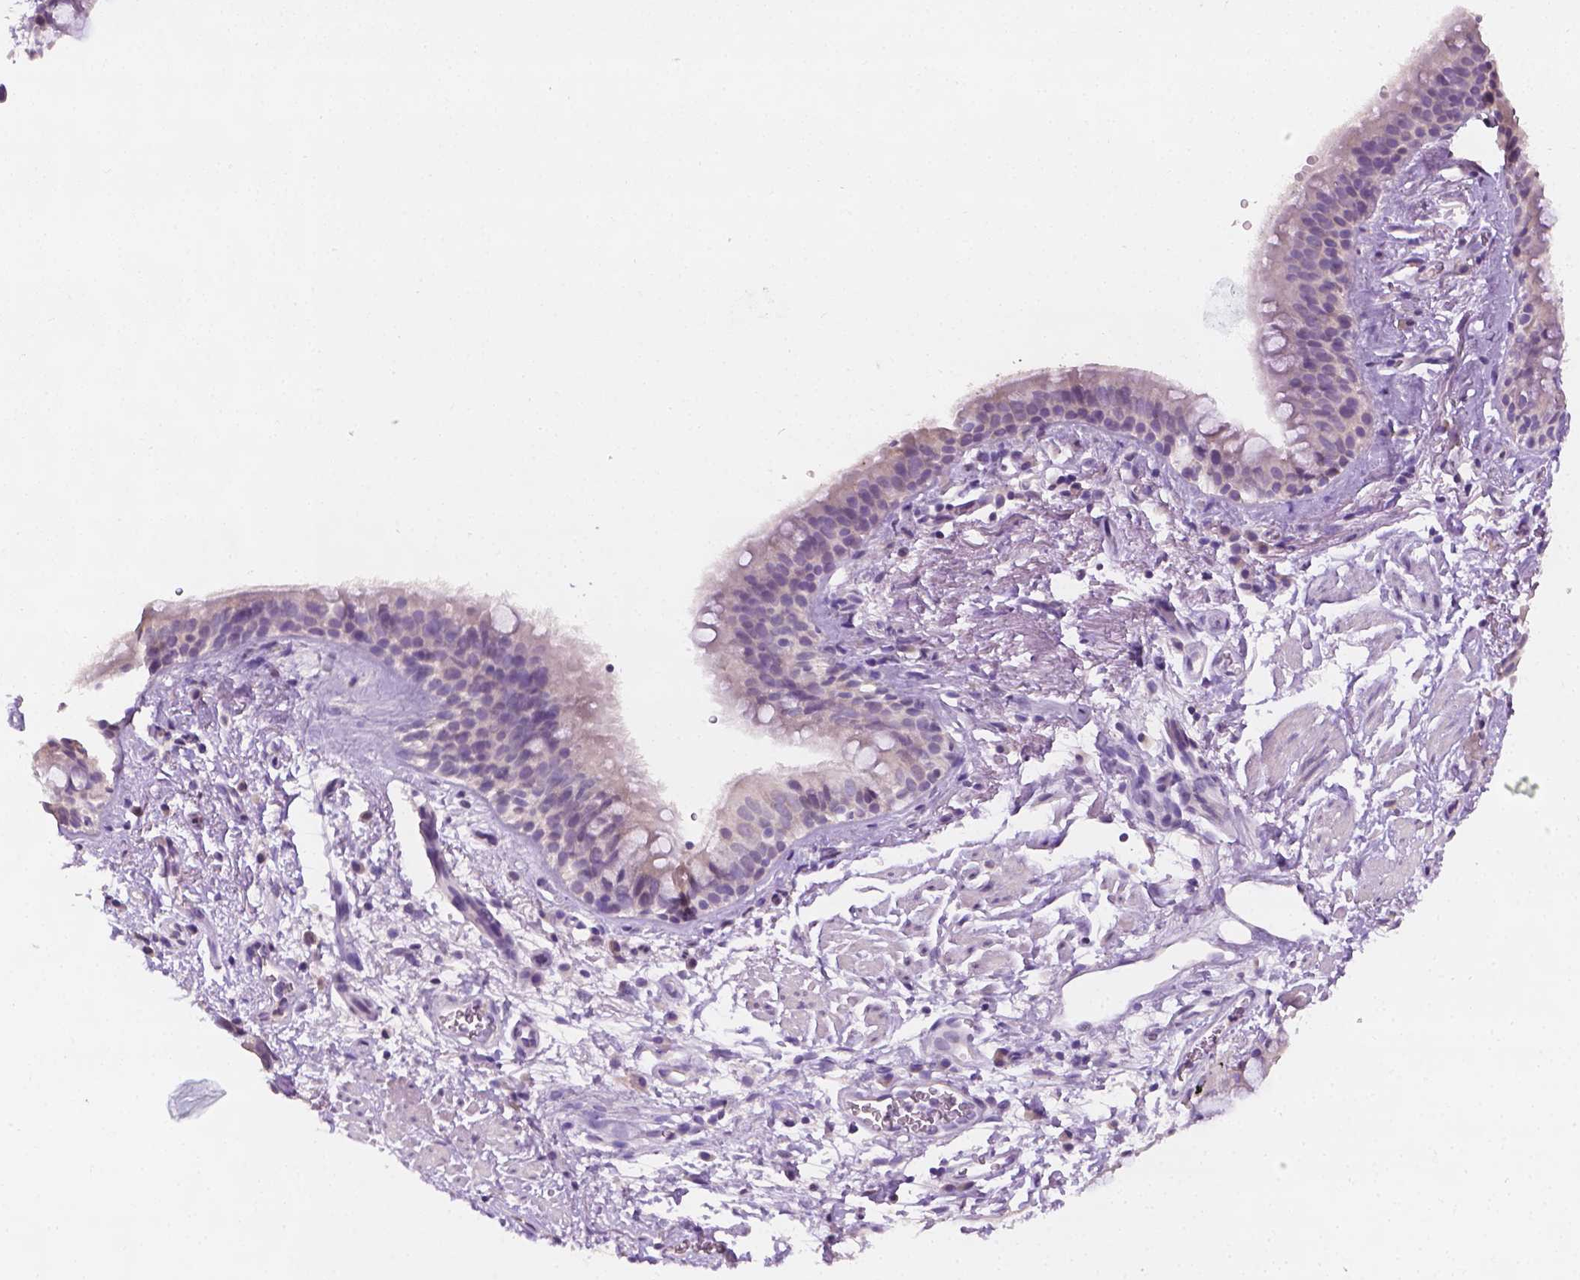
{"staining": {"intensity": "negative", "quantity": "none", "location": "none"}, "tissue": "bronchus", "cell_type": "Respiratory epithelial cells", "image_type": "normal", "snomed": [{"axis": "morphology", "description": "Normal tissue, NOS"}, {"axis": "topography", "description": "Cartilage tissue"}, {"axis": "topography", "description": "Bronchus"}], "caption": "Respiratory epithelial cells show no significant protein expression in normal bronchus. (DAB immunohistochemistry (IHC) with hematoxylin counter stain).", "gene": "FASN", "patient": {"sex": "male", "age": 58}}